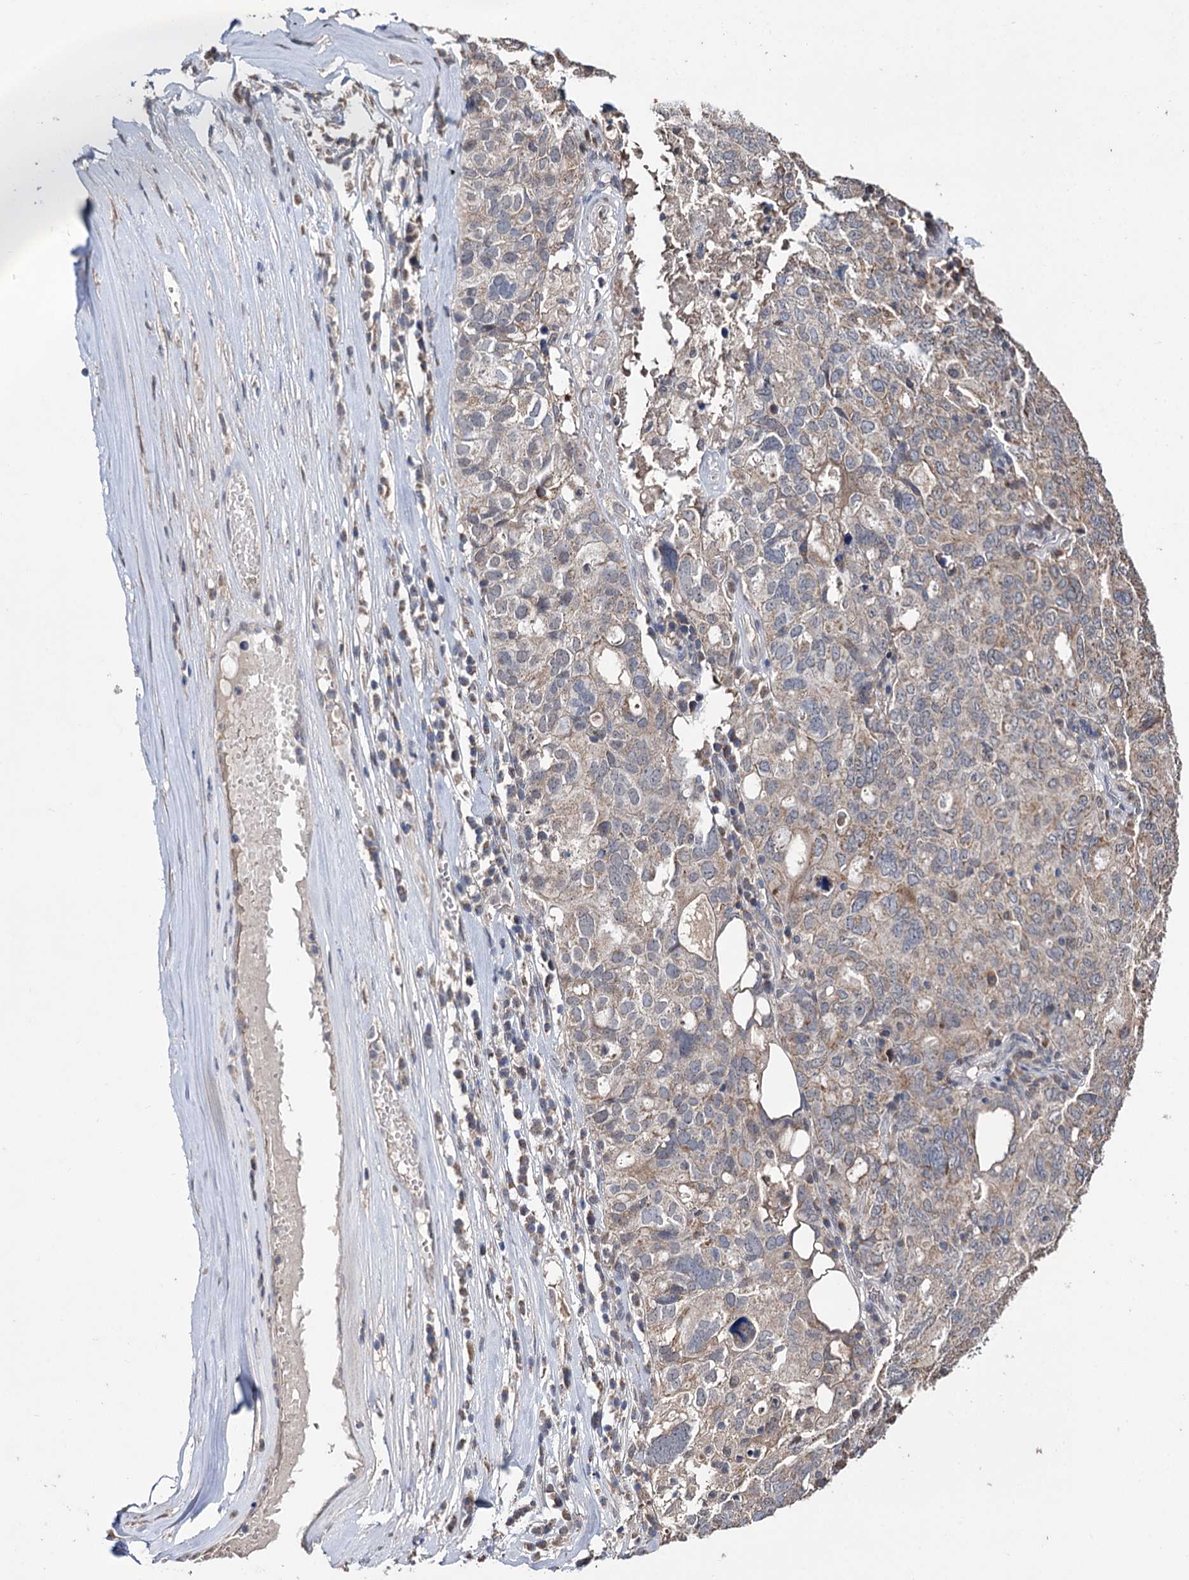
{"staining": {"intensity": "weak", "quantity": "<25%", "location": "cytoplasmic/membranous"}, "tissue": "ovarian cancer", "cell_type": "Tumor cells", "image_type": "cancer", "snomed": [{"axis": "morphology", "description": "Carcinoma, endometroid"}, {"axis": "topography", "description": "Ovary"}], "caption": "Immunohistochemical staining of ovarian cancer (endometroid carcinoma) reveals no significant expression in tumor cells.", "gene": "CLPB", "patient": {"sex": "female", "age": 62}}